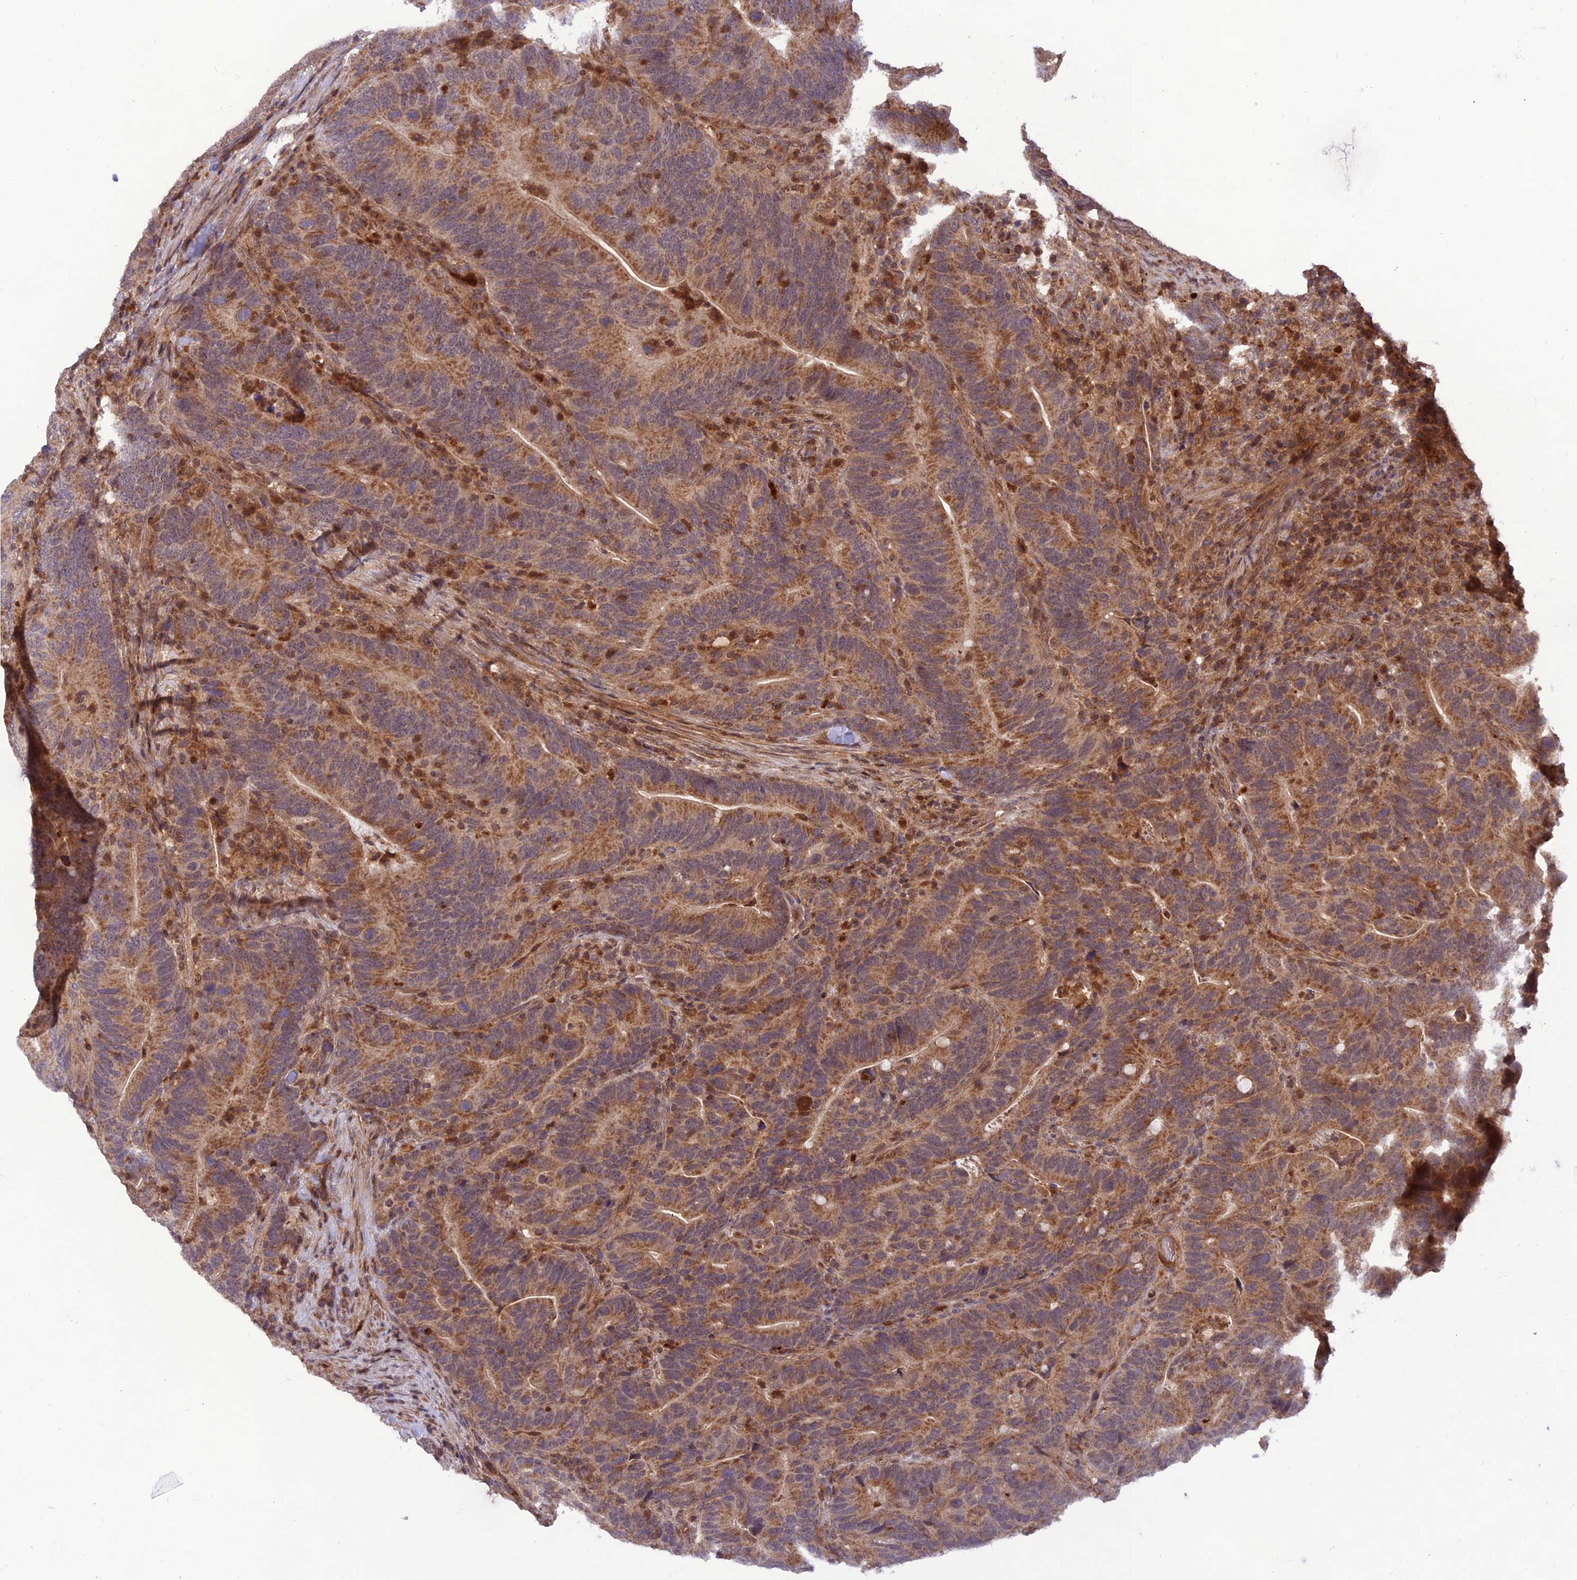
{"staining": {"intensity": "moderate", "quantity": ">75%", "location": "cytoplasmic/membranous"}, "tissue": "colorectal cancer", "cell_type": "Tumor cells", "image_type": "cancer", "snomed": [{"axis": "morphology", "description": "Adenocarcinoma, NOS"}, {"axis": "topography", "description": "Colon"}], "caption": "Moderate cytoplasmic/membranous staining is appreciated in about >75% of tumor cells in adenocarcinoma (colorectal). The staining was performed using DAB, with brown indicating positive protein expression. Nuclei are stained blue with hematoxylin.", "gene": "NDUFC1", "patient": {"sex": "female", "age": 66}}